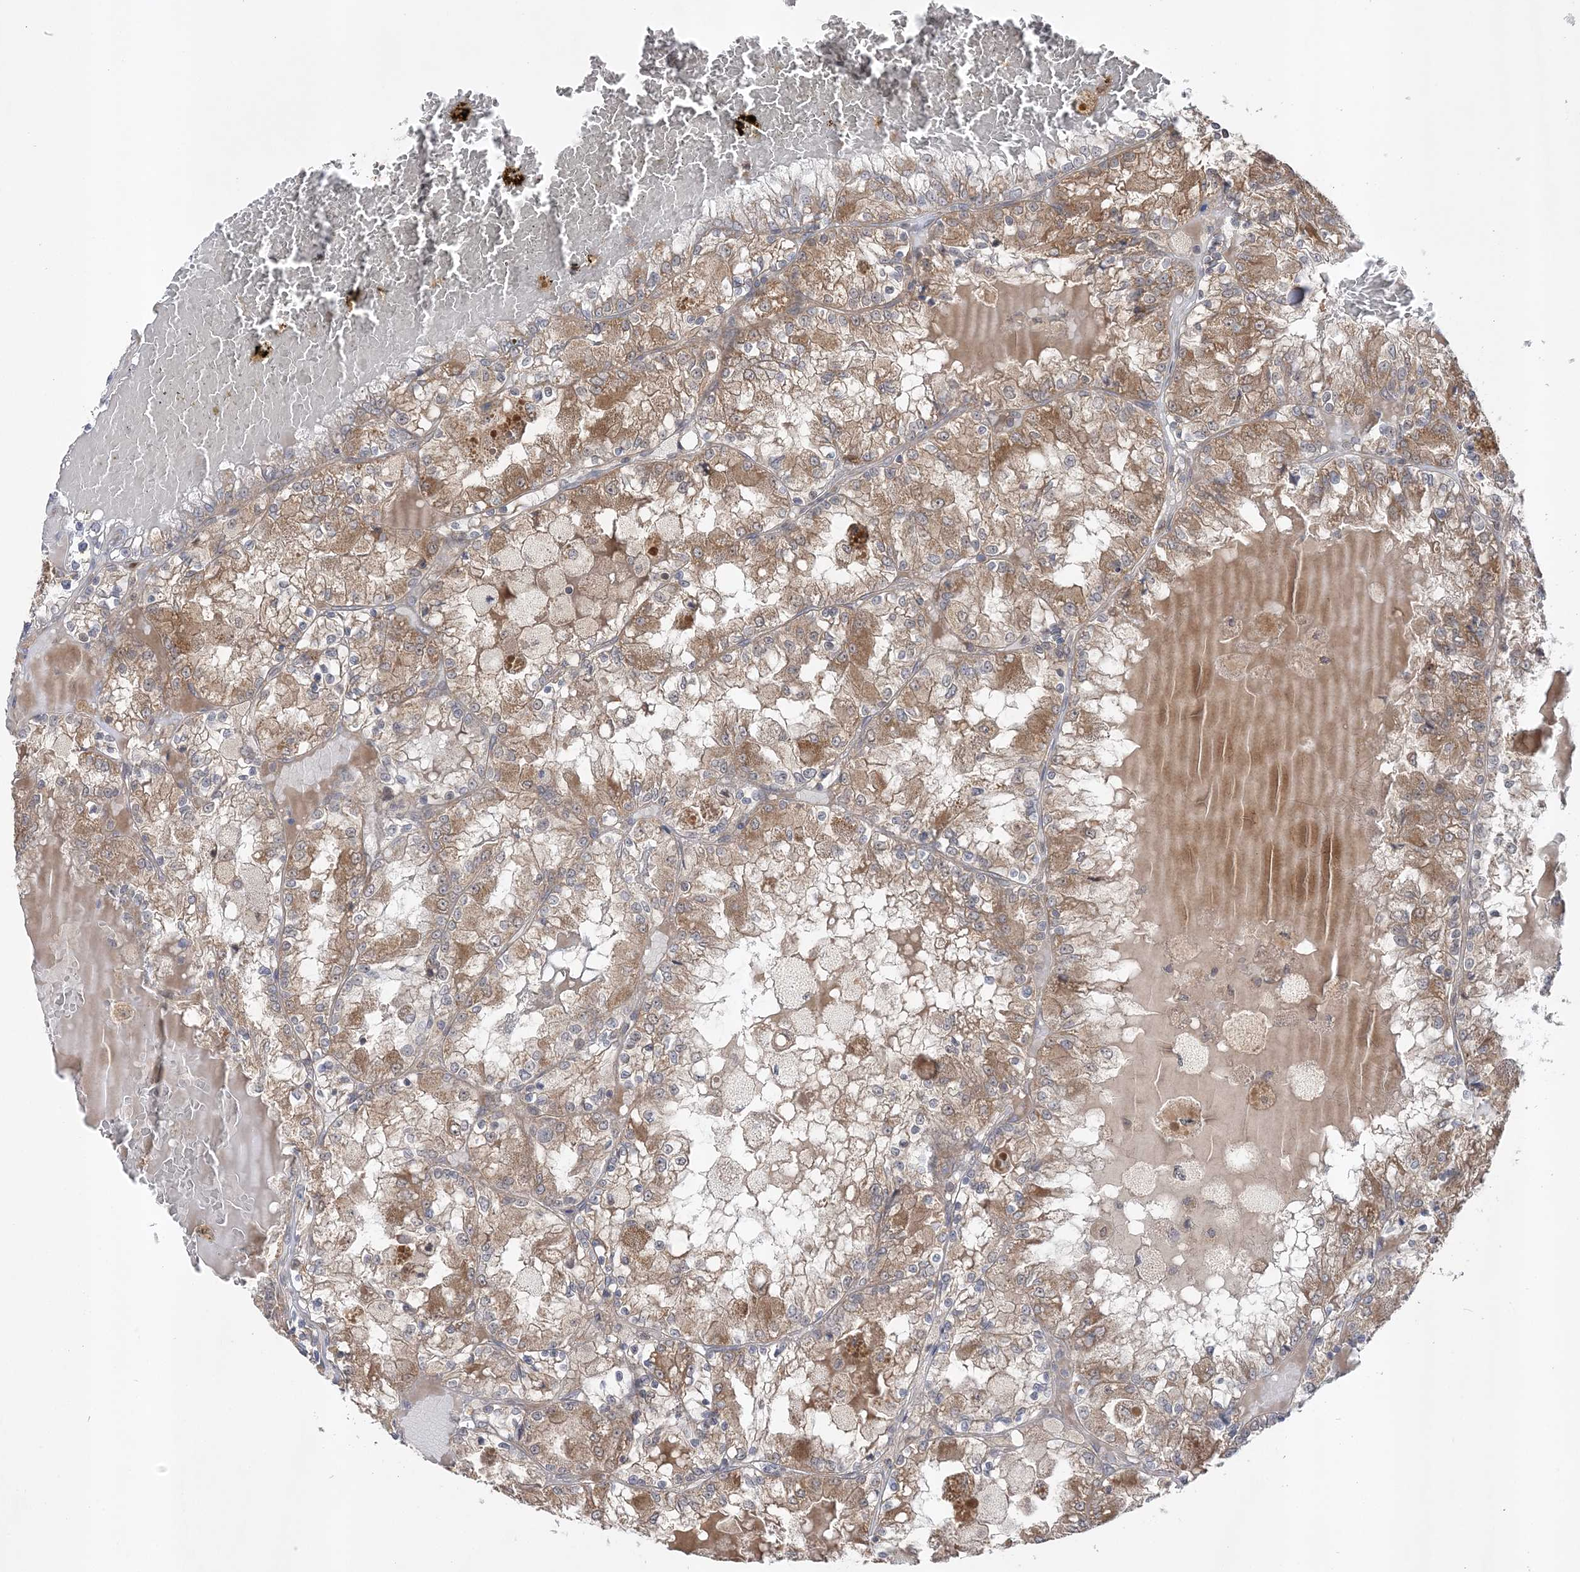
{"staining": {"intensity": "weak", "quantity": ">75%", "location": "cytoplasmic/membranous"}, "tissue": "renal cancer", "cell_type": "Tumor cells", "image_type": "cancer", "snomed": [{"axis": "morphology", "description": "Adenocarcinoma, NOS"}, {"axis": "topography", "description": "Kidney"}], "caption": "Immunohistochemical staining of adenocarcinoma (renal) reveals weak cytoplasmic/membranous protein expression in approximately >75% of tumor cells.", "gene": "MMADHC", "patient": {"sex": "female", "age": 56}}